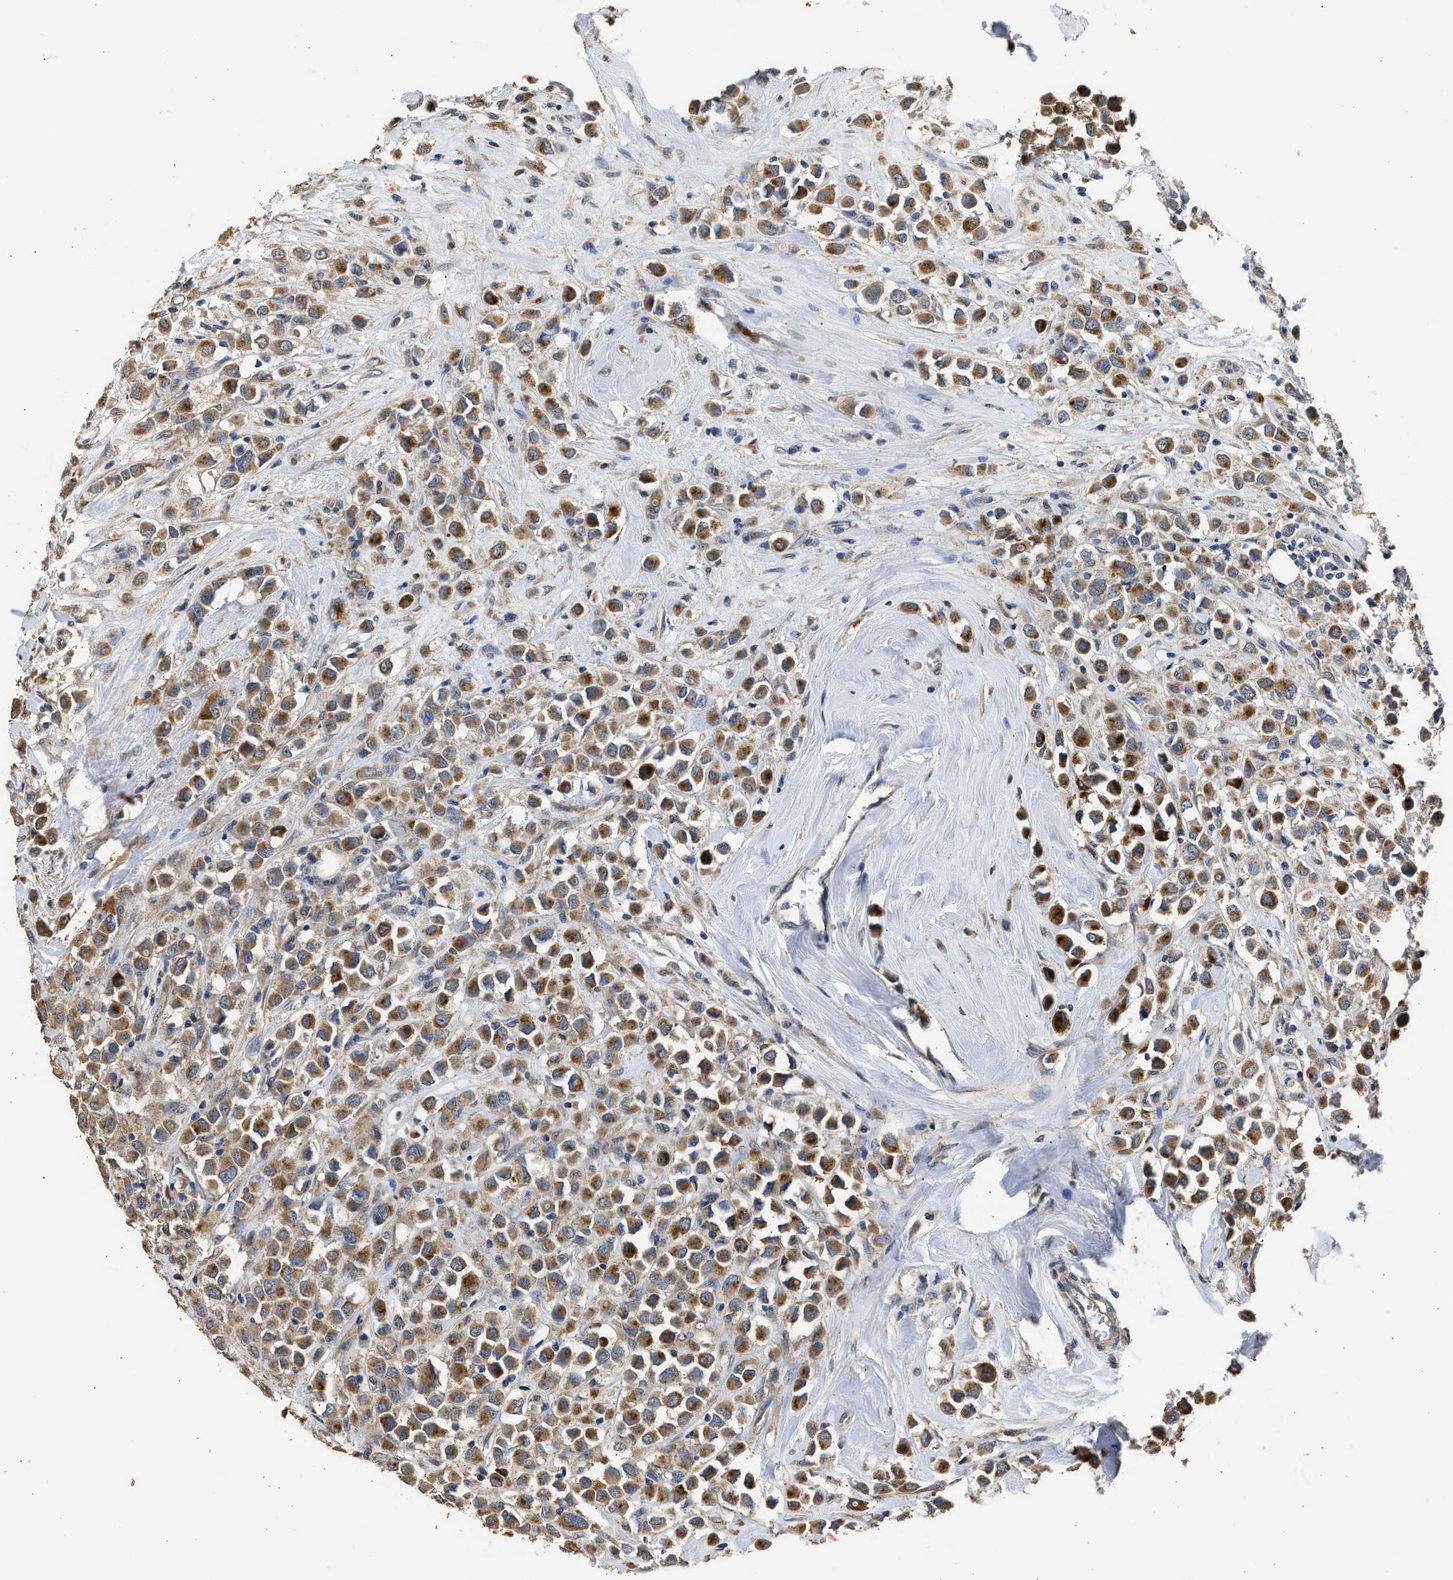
{"staining": {"intensity": "moderate", "quantity": ">75%", "location": "cytoplasmic/membranous"}, "tissue": "breast cancer", "cell_type": "Tumor cells", "image_type": "cancer", "snomed": [{"axis": "morphology", "description": "Duct carcinoma"}, {"axis": "topography", "description": "Breast"}], "caption": "Human intraductal carcinoma (breast) stained with a protein marker shows moderate staining in tumor cells.", "gene": "SPINT2", "patient": {"sex": "female", "age": 61}}